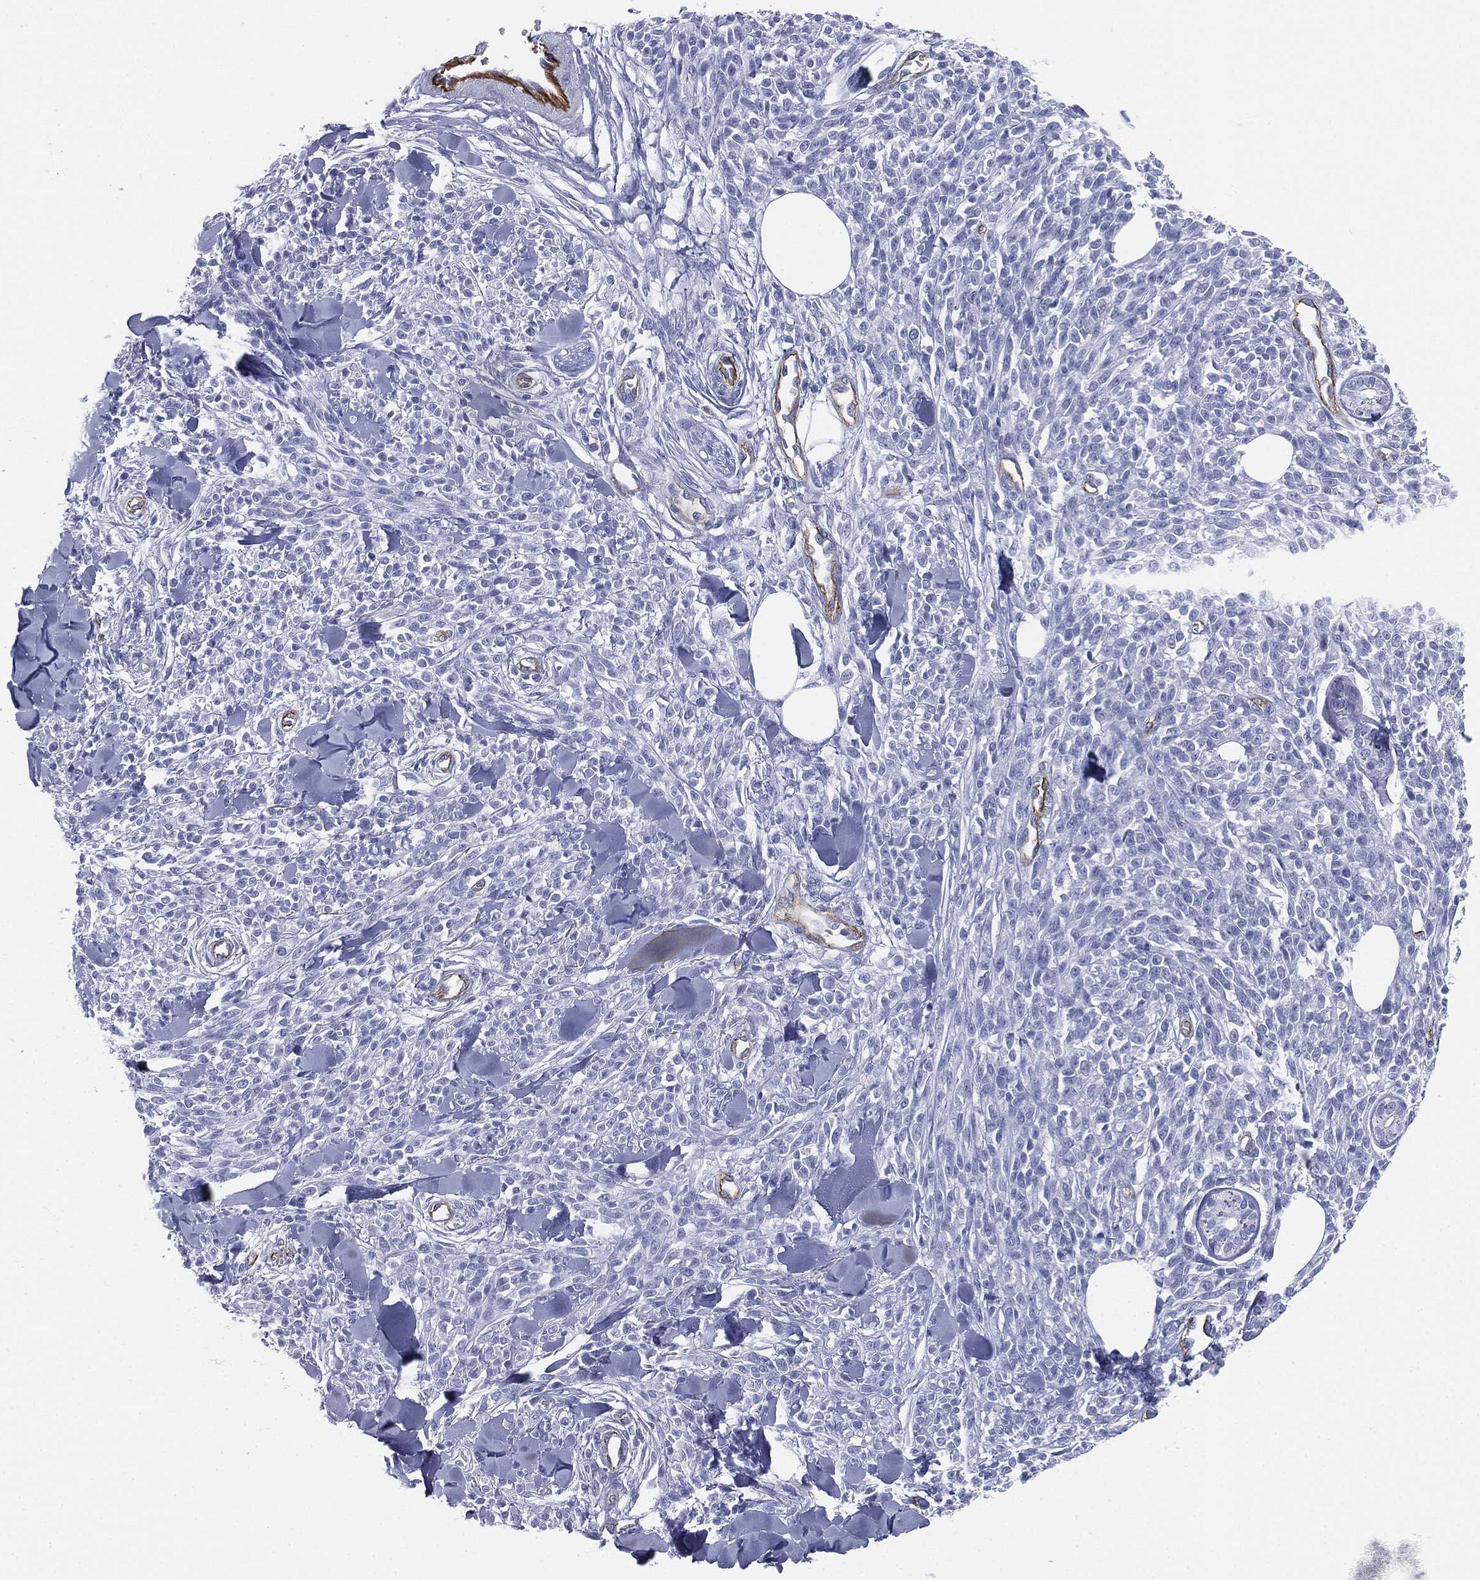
{"staining": {"intensity": "negative", "quantity": "none", "location": "none"}, "tissue": "melanoma", "cell_type": "Tumor cells", "image_type": "cancer", "snomed": [{"axis": "morphology", "description": "Malignant melanoma, NOS"}, {"axis": "topography", "description": "Skin"}, {"axis": "topography", "description": "Skin of trunk"}], "caption": "High magnification brightfield microscopy of malignant melanoma stained with DAB (brown) and counterstained with hematoxylin (blue): tumor cells show no significant staining. (DAB (3,3'-diaminobenzidine) immunohistochemistry (IHC) visualized using brightfield microscopy, high magnification).", "gene": "MUC5AC", "patient": {"sex": "male", "age": 74}}